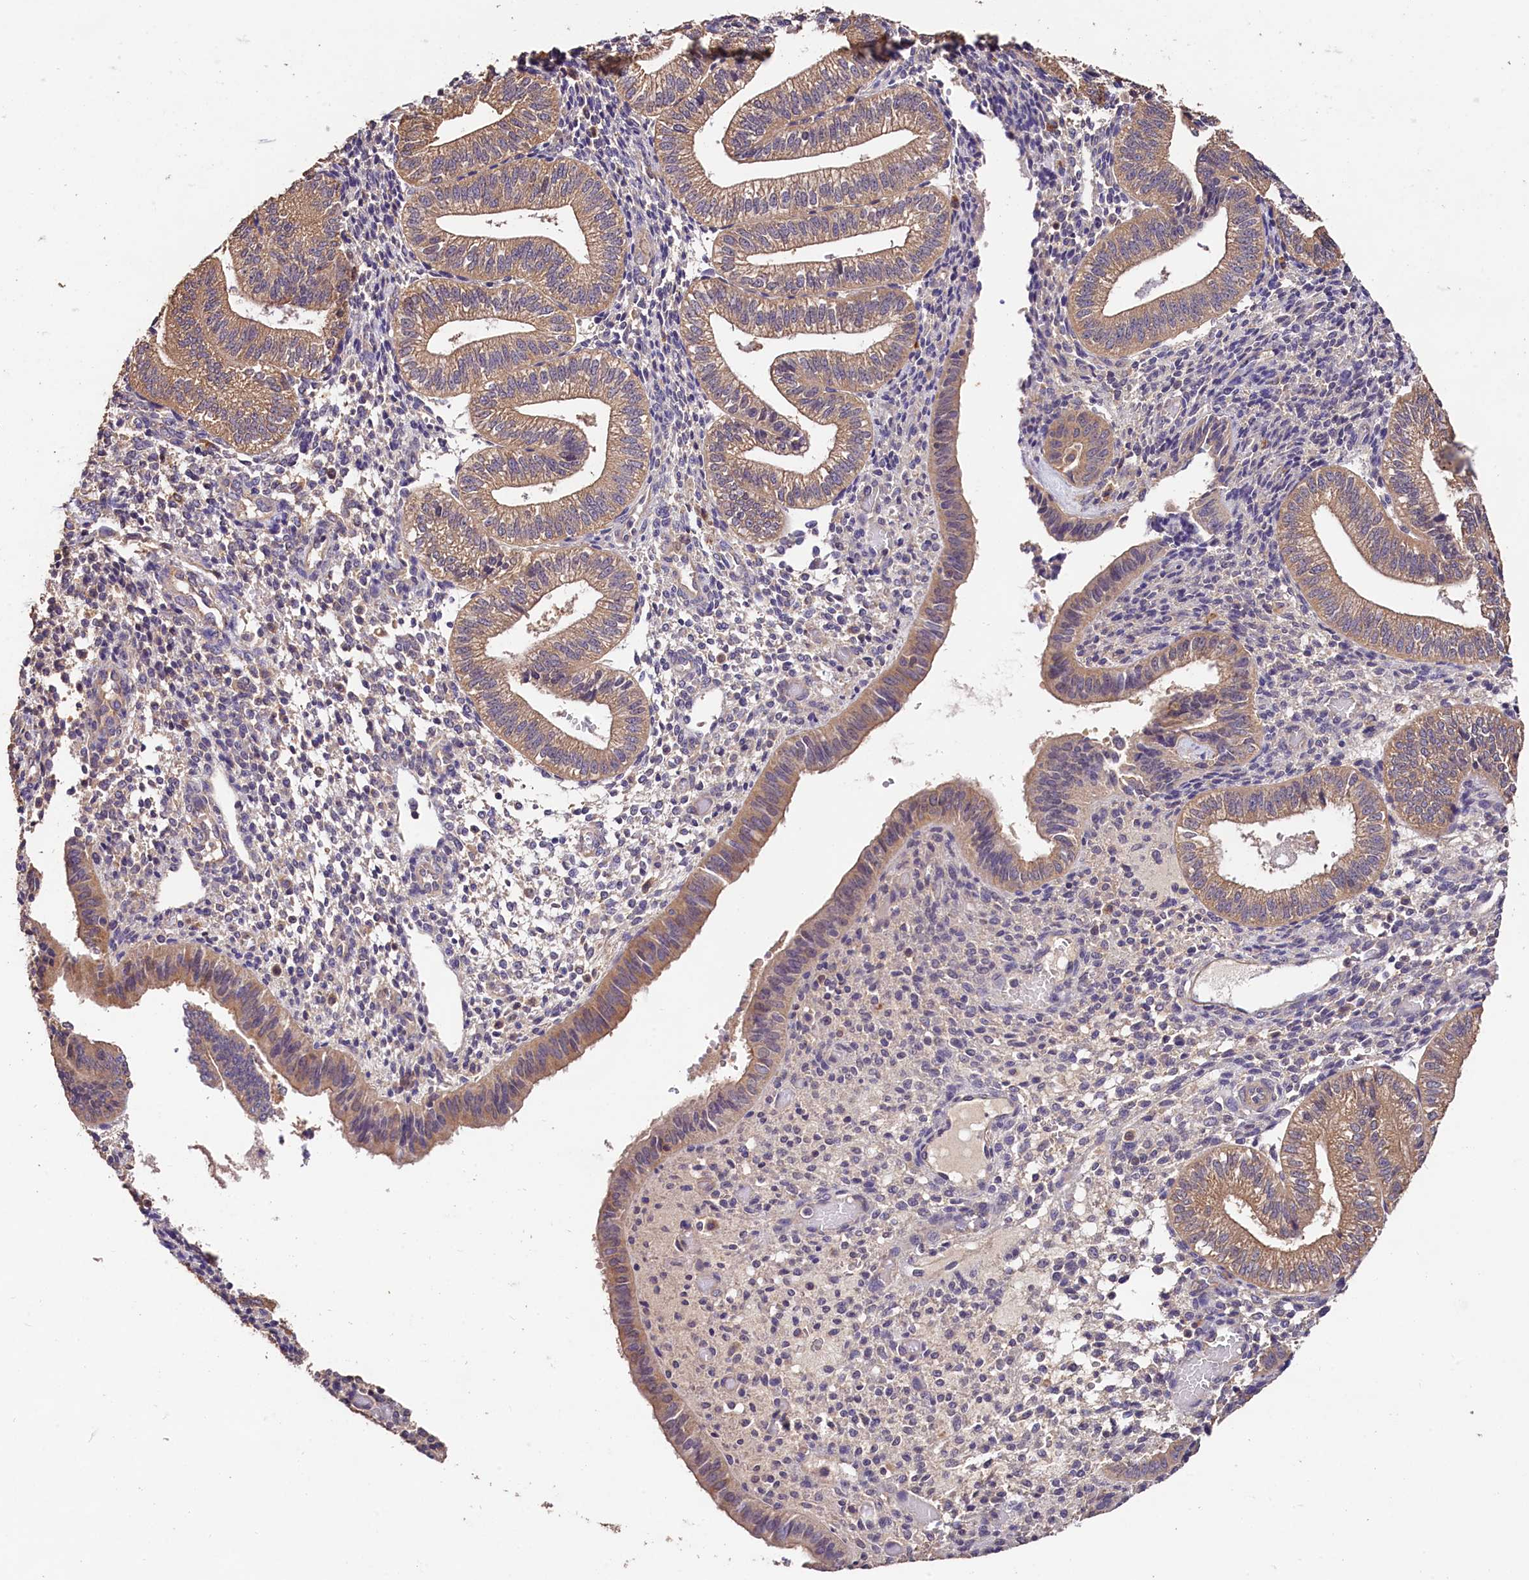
{"staining": {"intensity": "negative", "quantity": "none", "location": "none"}, "tissue": "endometrium", "cell_type": "Cells in endometrial stroma", "image_type": "normal", "snomed": [{"axis": "morphology", "description": "Normal tissue, NOS"}, {"axis": "topography", "description": "Endometrium"}], "caption": "This is an immunohistochemistry photomicrograph of unremarkable endometrium. There is no positivity in cells in endometrial stroma.", "gene": "OAS3", "patient": {"sex": "female", "age": 34}}